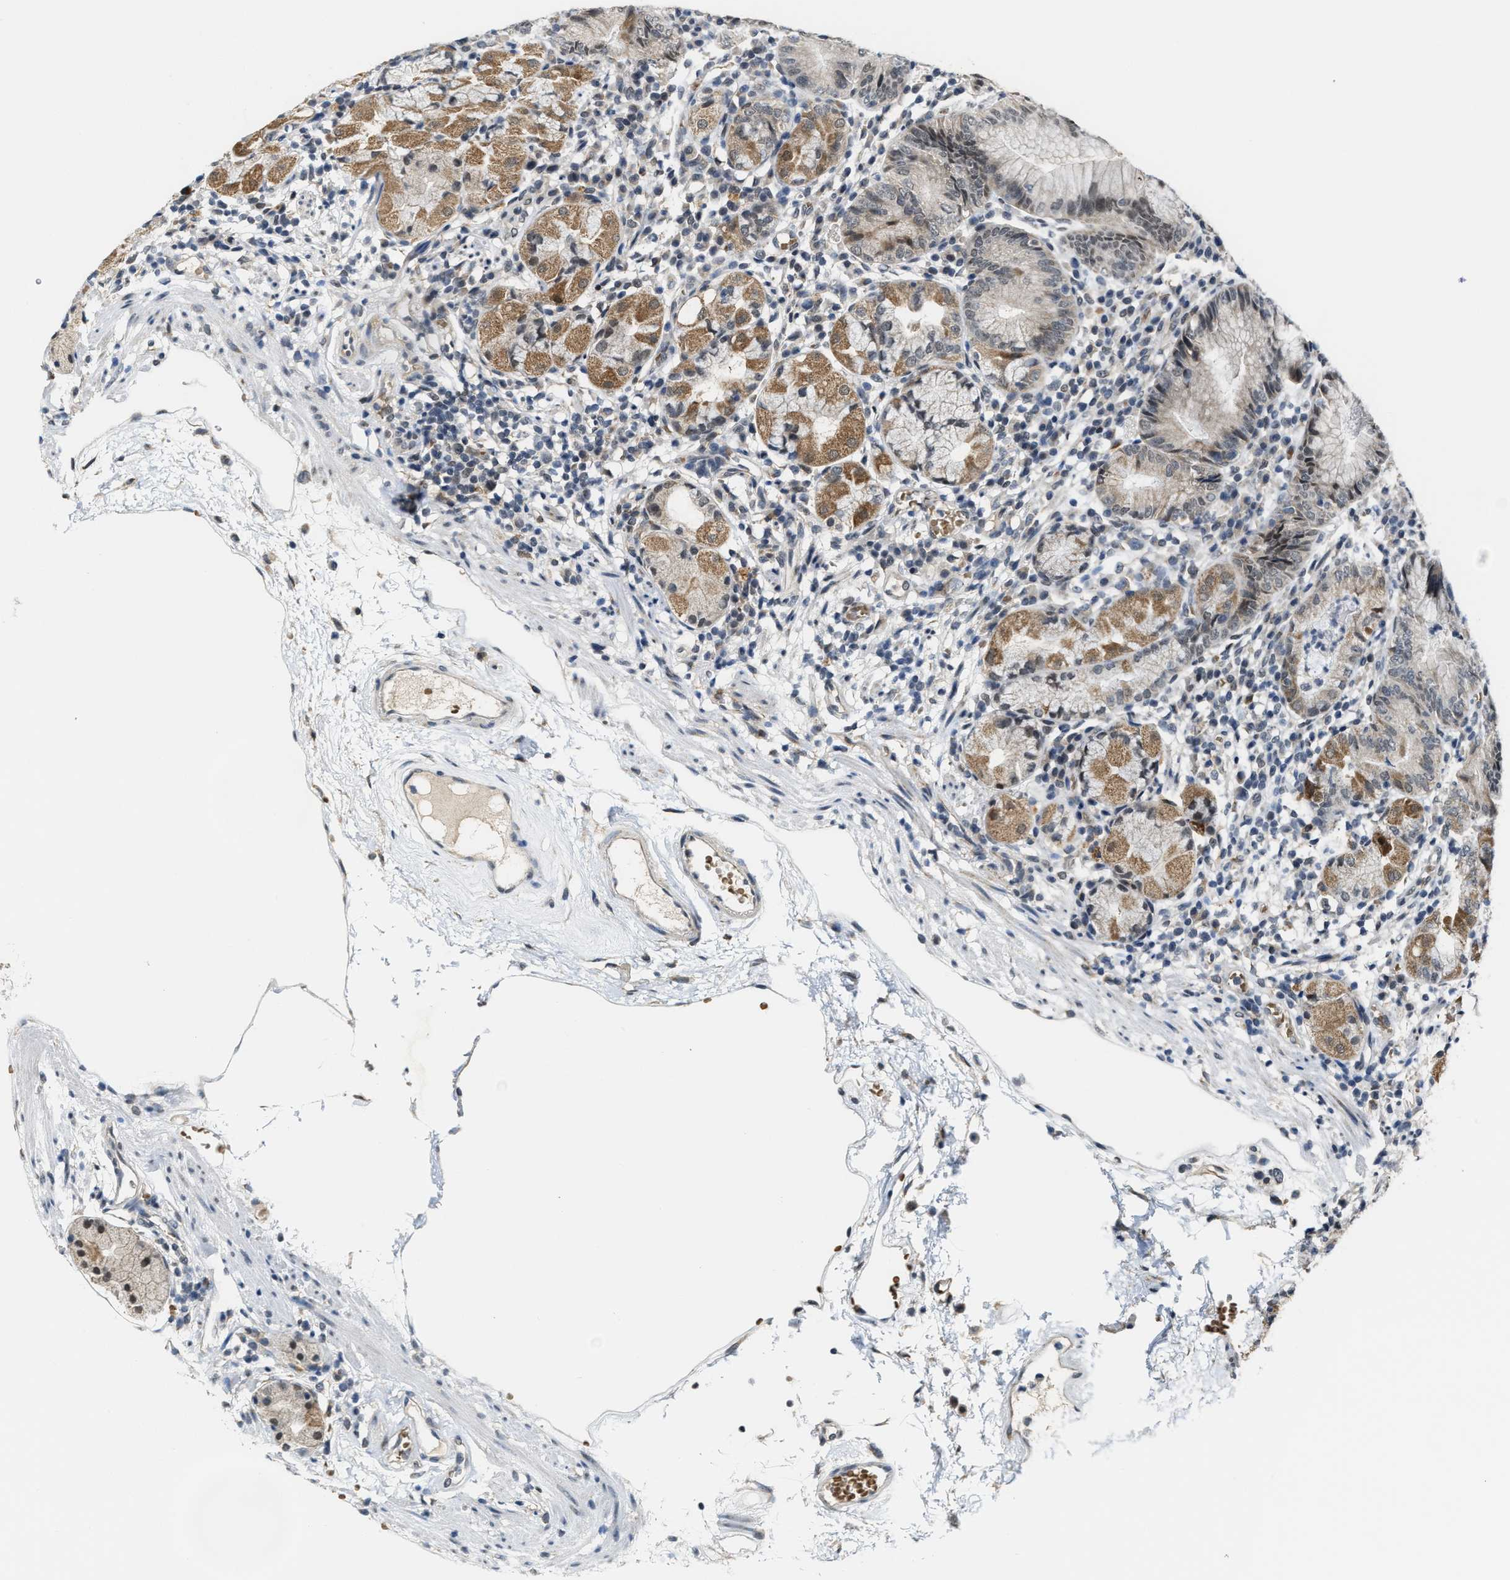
{"staining": {"intensity": "moderate", "quantity": ">75%", "location": "cytoplasmic/membranous,nuclear"}, "tissue": "stomach", "cell_type": "Glandular cells", "image_type": "normal", "snomed": [{"axis": "morphology", "description": "Normal tissue, NOS"}, {"axis": "topography", "description": "Stomach"}, {"axis": "topography", "description": "Stomach, lower"}], "caption": "High-magnification brightfield microscopy of benign stomach stained with DAB (brown) and counterstained with hematoxylin (blue). glandular cells exhibit moderate cytoplasmic/membranous,nuclear expression is identified in approximately>75% of cells. (brown staining indicates protein expression, while blue staining denotes nuclei).", "gene": "KIF24", "patient": {"sex": "female", "age": 75}}